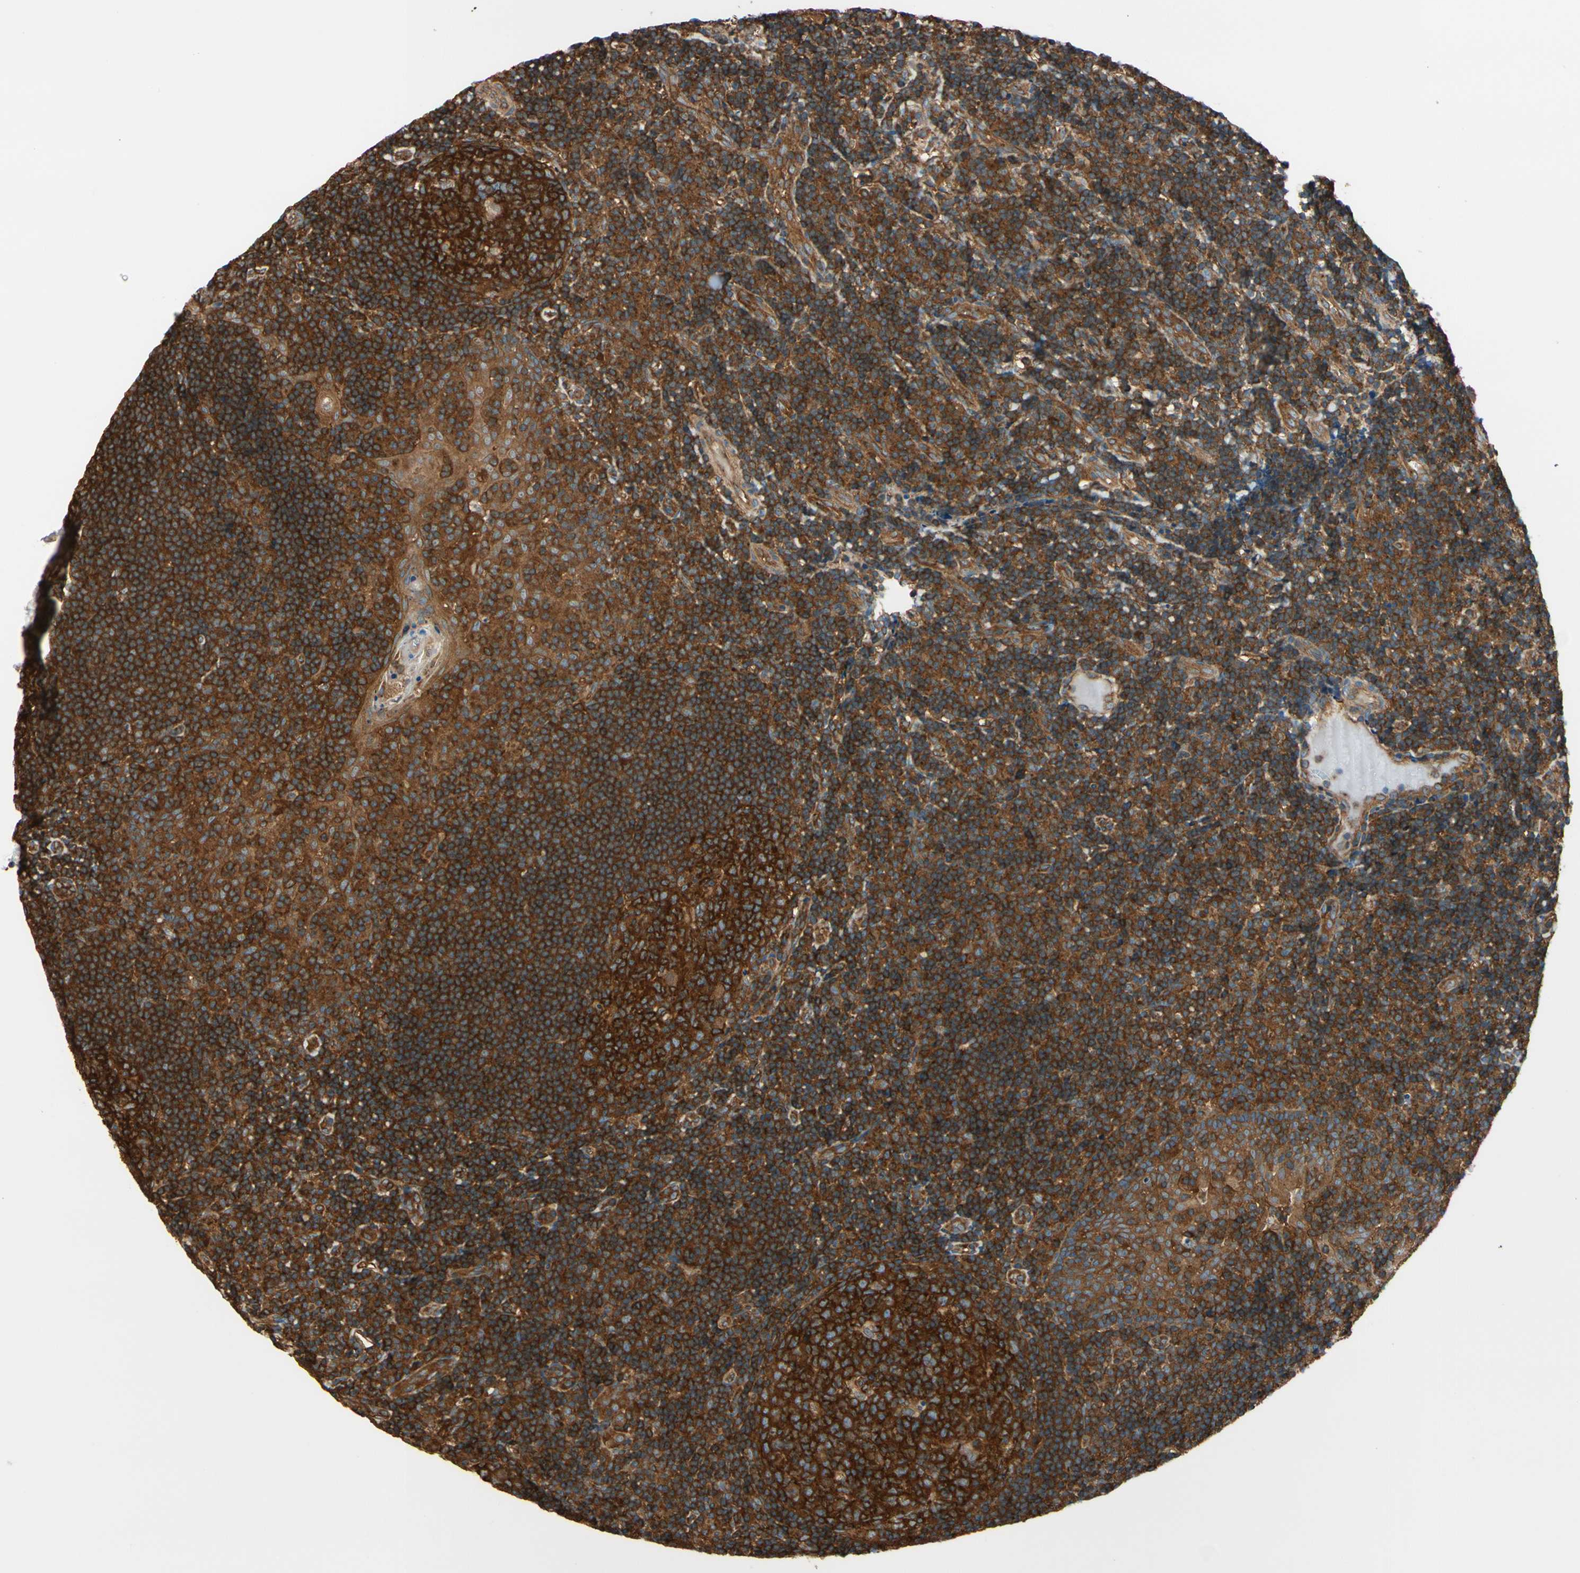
{"staining": {"intensity": "strong", "quantity": ">75%", "location": "cytoplasmic/membranous"}, "tissue": "tonsil", "cell_type": "Germinal center cells", "image_type": "normal", "snomed": [{"axis": "morphology", "description": "Normal tissue, NOS"}, {"axis": "topography", "description": "Tonsil"}], "caption": "Germinal center cells show strong cytoplasmic/membranous staining in approximately >75% of cells in benign tonsil.", "gene": "EPS15", "patient": {"sex": "female", "age": 40}}